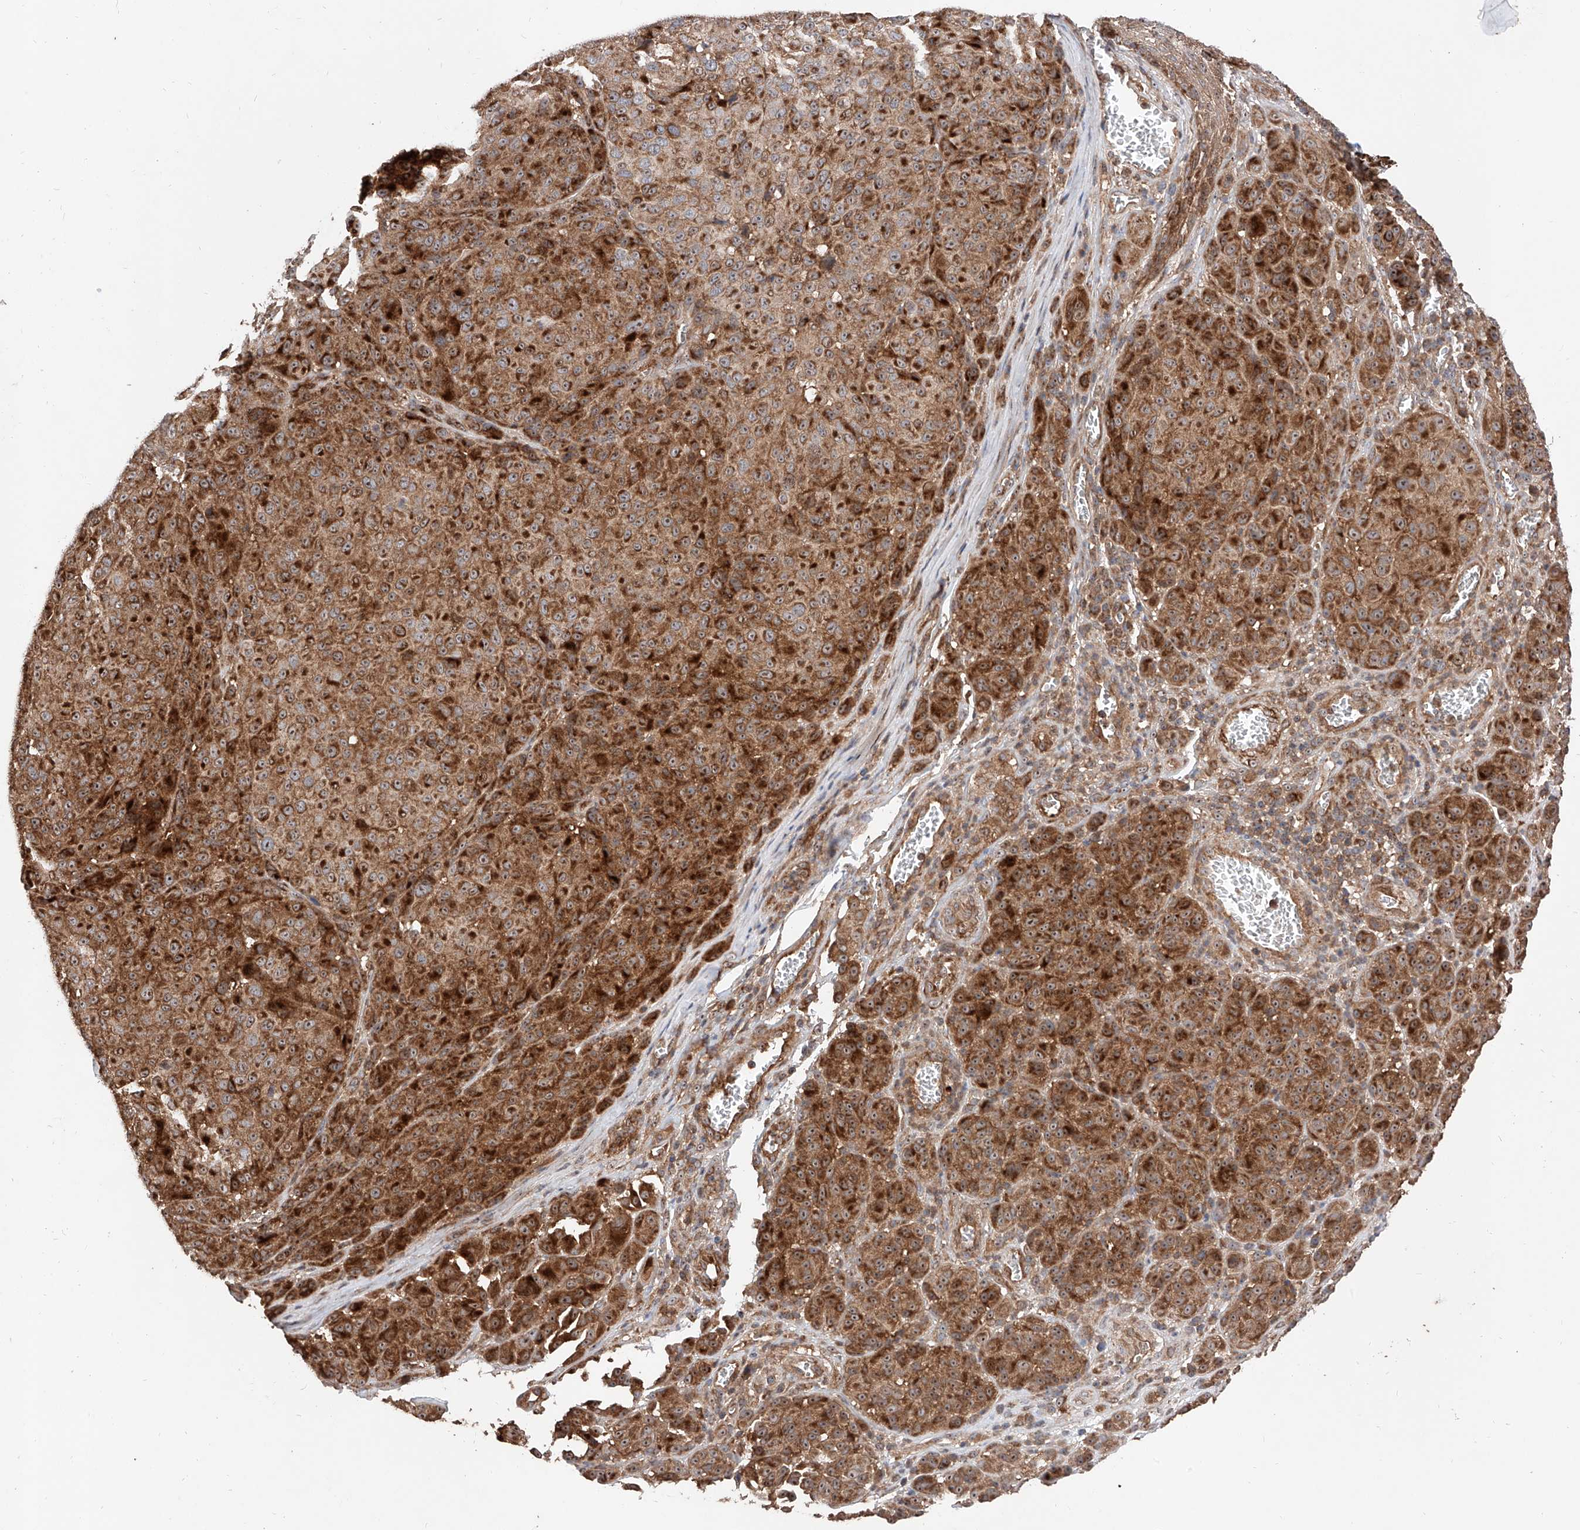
{"staining": {"intensity": "moderate", "quantity": ">75%", "location": "cytoplasmic/membranous"}, "tissue": "melanoma", "cell_type": "Tumor cells", "image_type": "cancer", "snomed": [{"axis": "morphology", "description": "Malignant melanoma, NOS"}, {"axis": "topography", "description": "Skin"}], "caption": "Malignant melanoma tissue demonstrates moderate cytoplasmic/membranous staining in about >75% of tumor cells (DAB (3,3'-diaminobenzidine) IHC, brown staining for protein, blue staining for nuclei).", "gene": "PISD", "patient": {"sex": "male", "age": 73}}